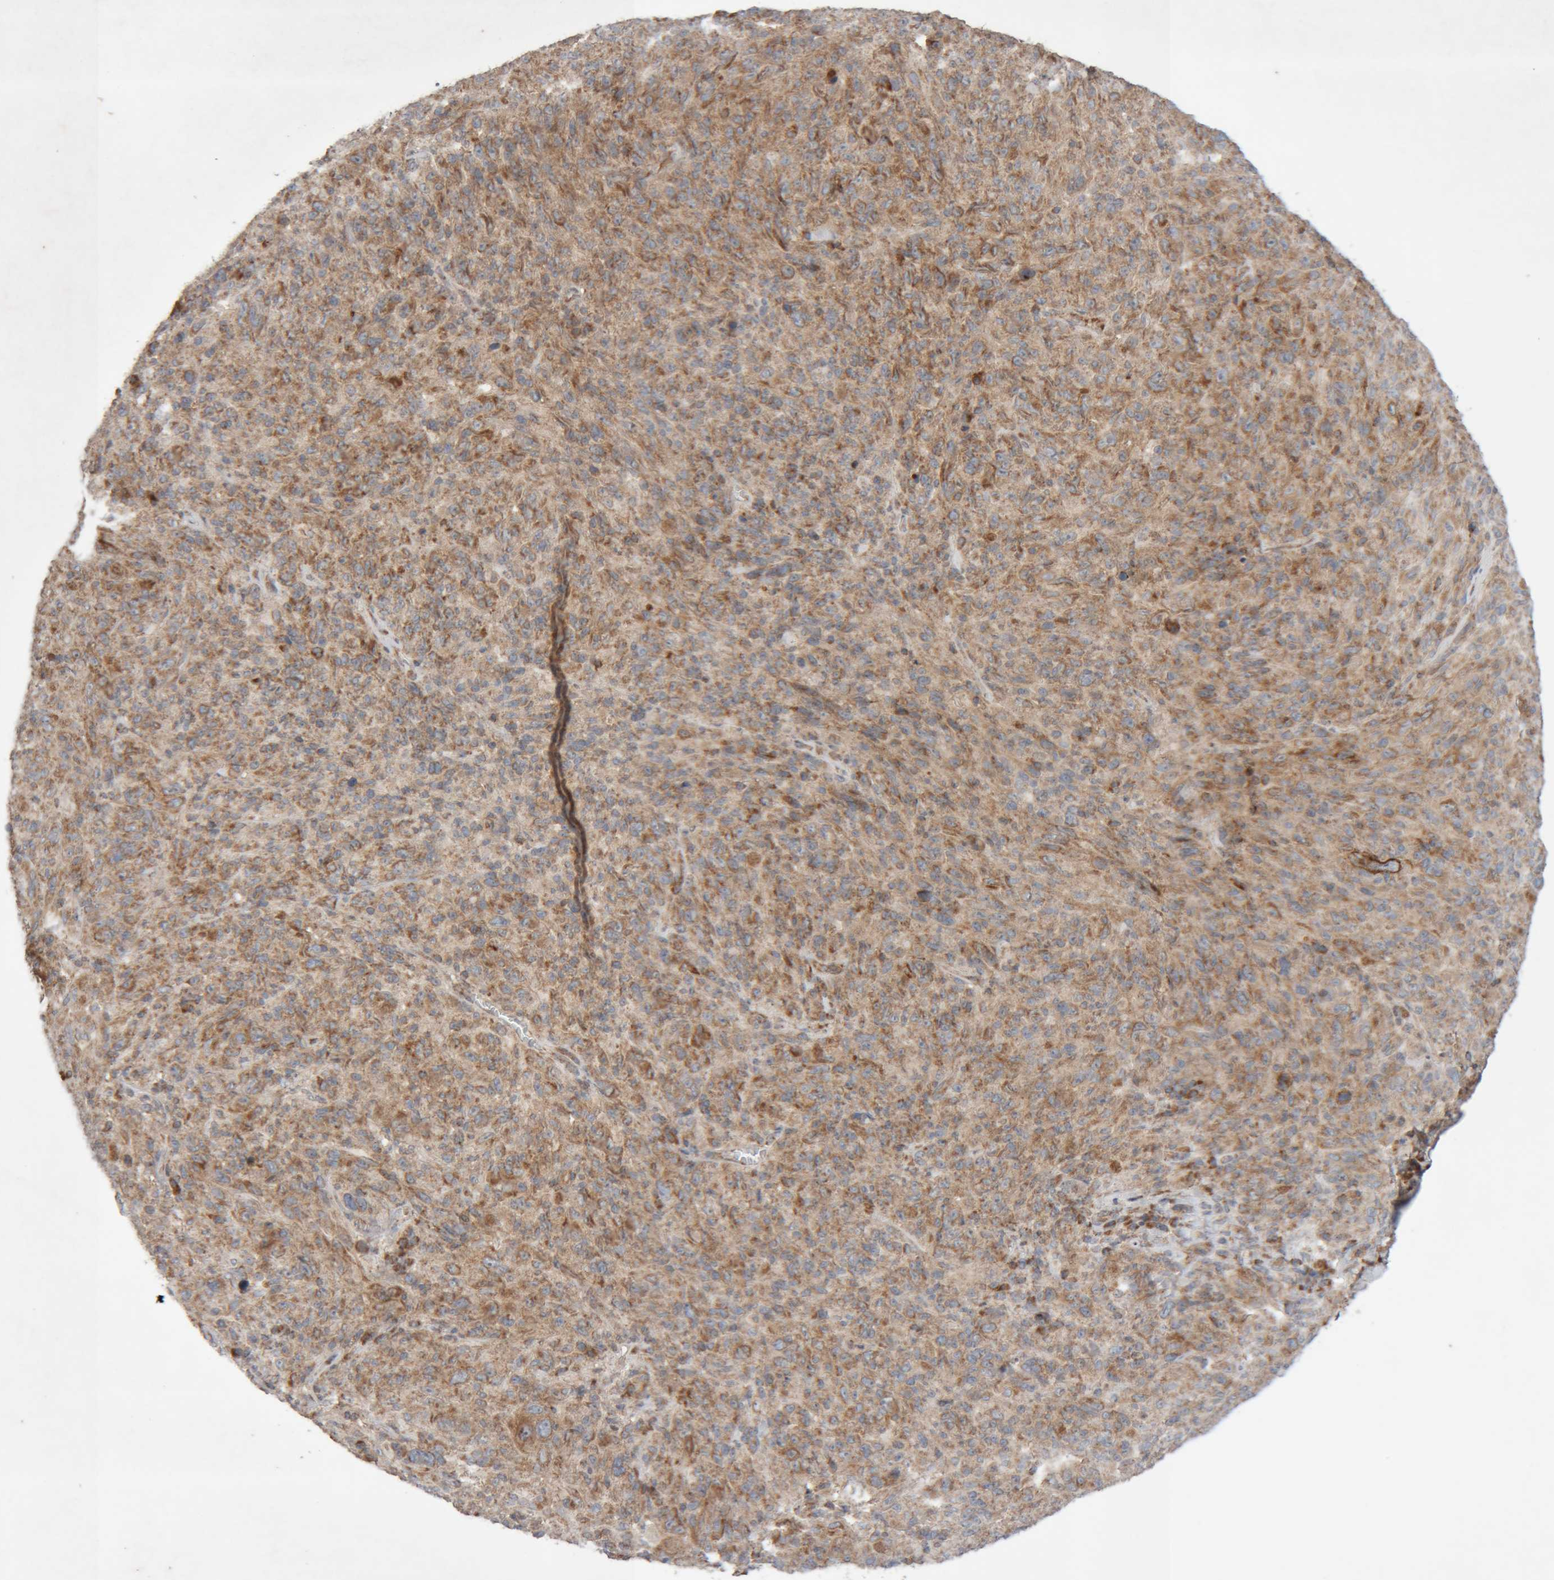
{"staining": {"intensity": "moderate", "quantity": ">75%", "location": "cytoplasmic/membranous"}, "tissue": "melanoma", "cell_type": "Tumor cells", "image_type": "cancer", "snomed": [{"axis": "morphology", "description": "Malignant melanoma, NOS"}, {"axis": "topography", "description": "Skin of head"}], "caption": "This is an image of immunohistochemistry (IHC) staining of melanoma, which shows moderate staining in the cytoplasmic/membranous of tumor cells.", "gene": "KIF21B", "patient": {"sex": "male", "age": 96}}